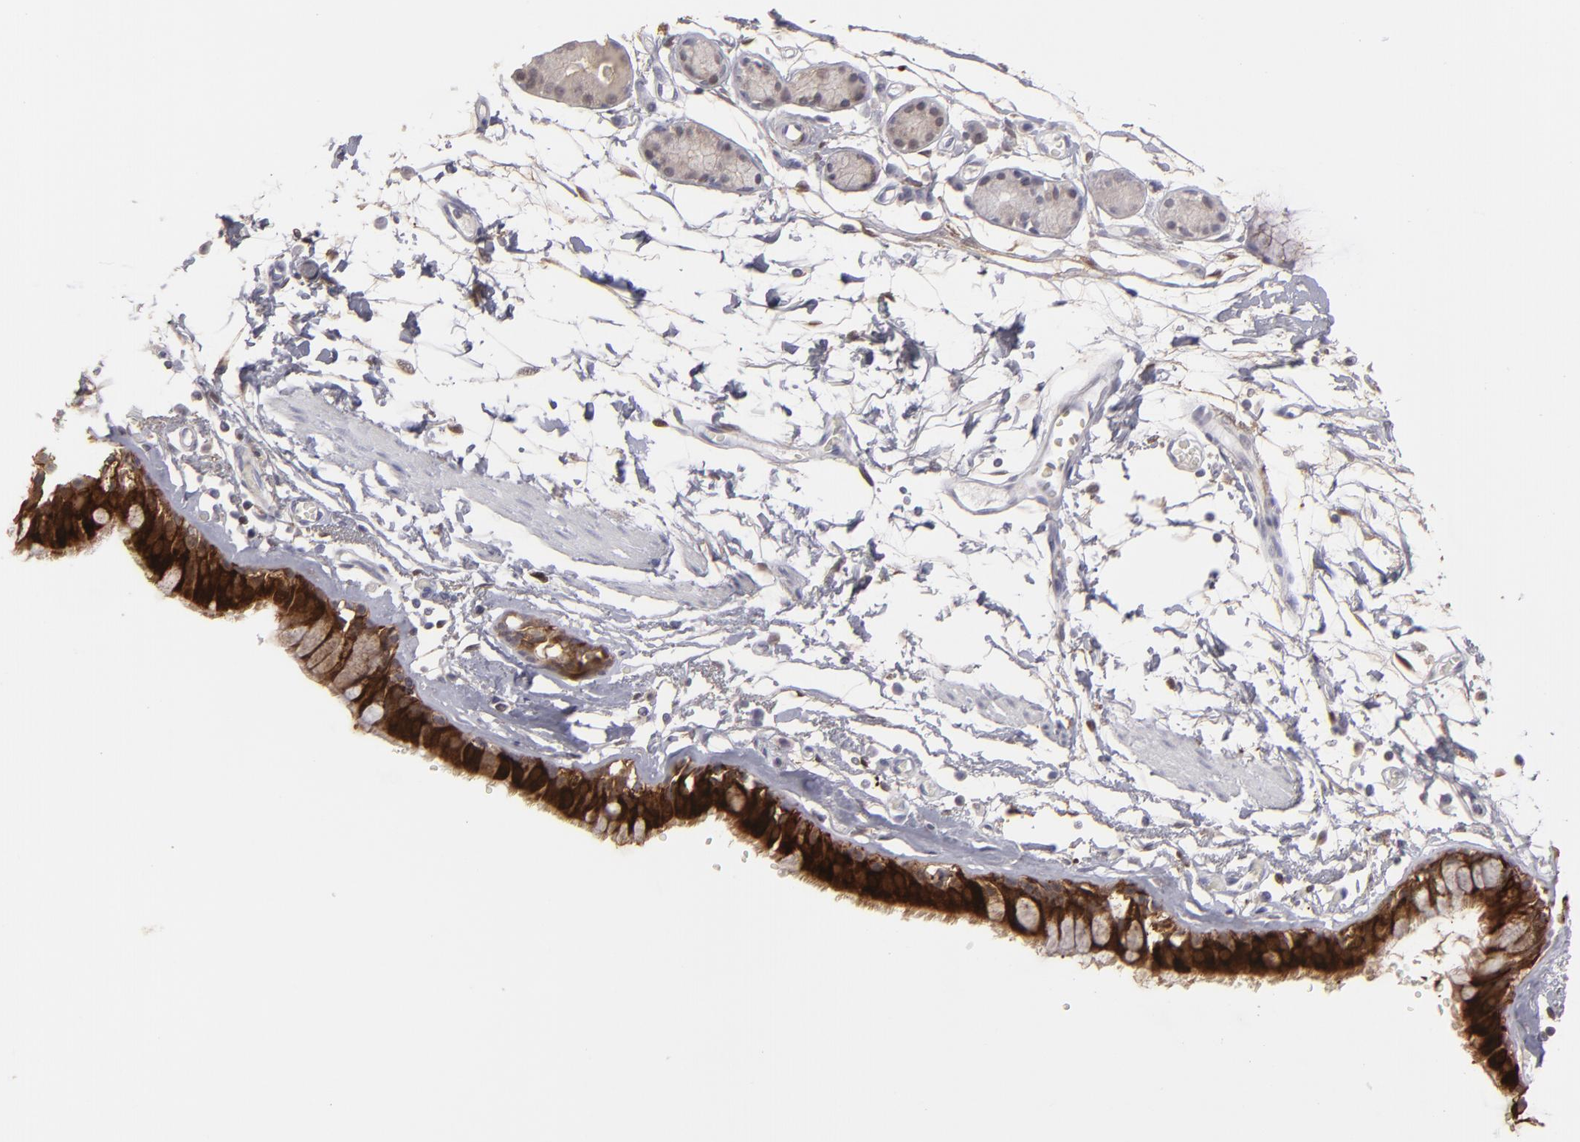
{"staining": {"intensity": "strong", "quantity": ">75%", "location": "cytoplasmic/membranous"}, "tissue": "bronchus", "cell_type": "Respiratory epithelial cells", "image_type": "normal", "snomed": [{"axis": "morphology", "description": "Normal tissue, NOS"}, {"axis": "topography", "description": "Bronchus"}, {"axis": "topography", "description": "Lung"}], "caption": "Strong cytoplasmic/membranous staining is present in about >75% of respiratory epithelial cells in benign bronchus.", "gene": "SEMA3G", "patient": {"sex": "female", "age": 56}}